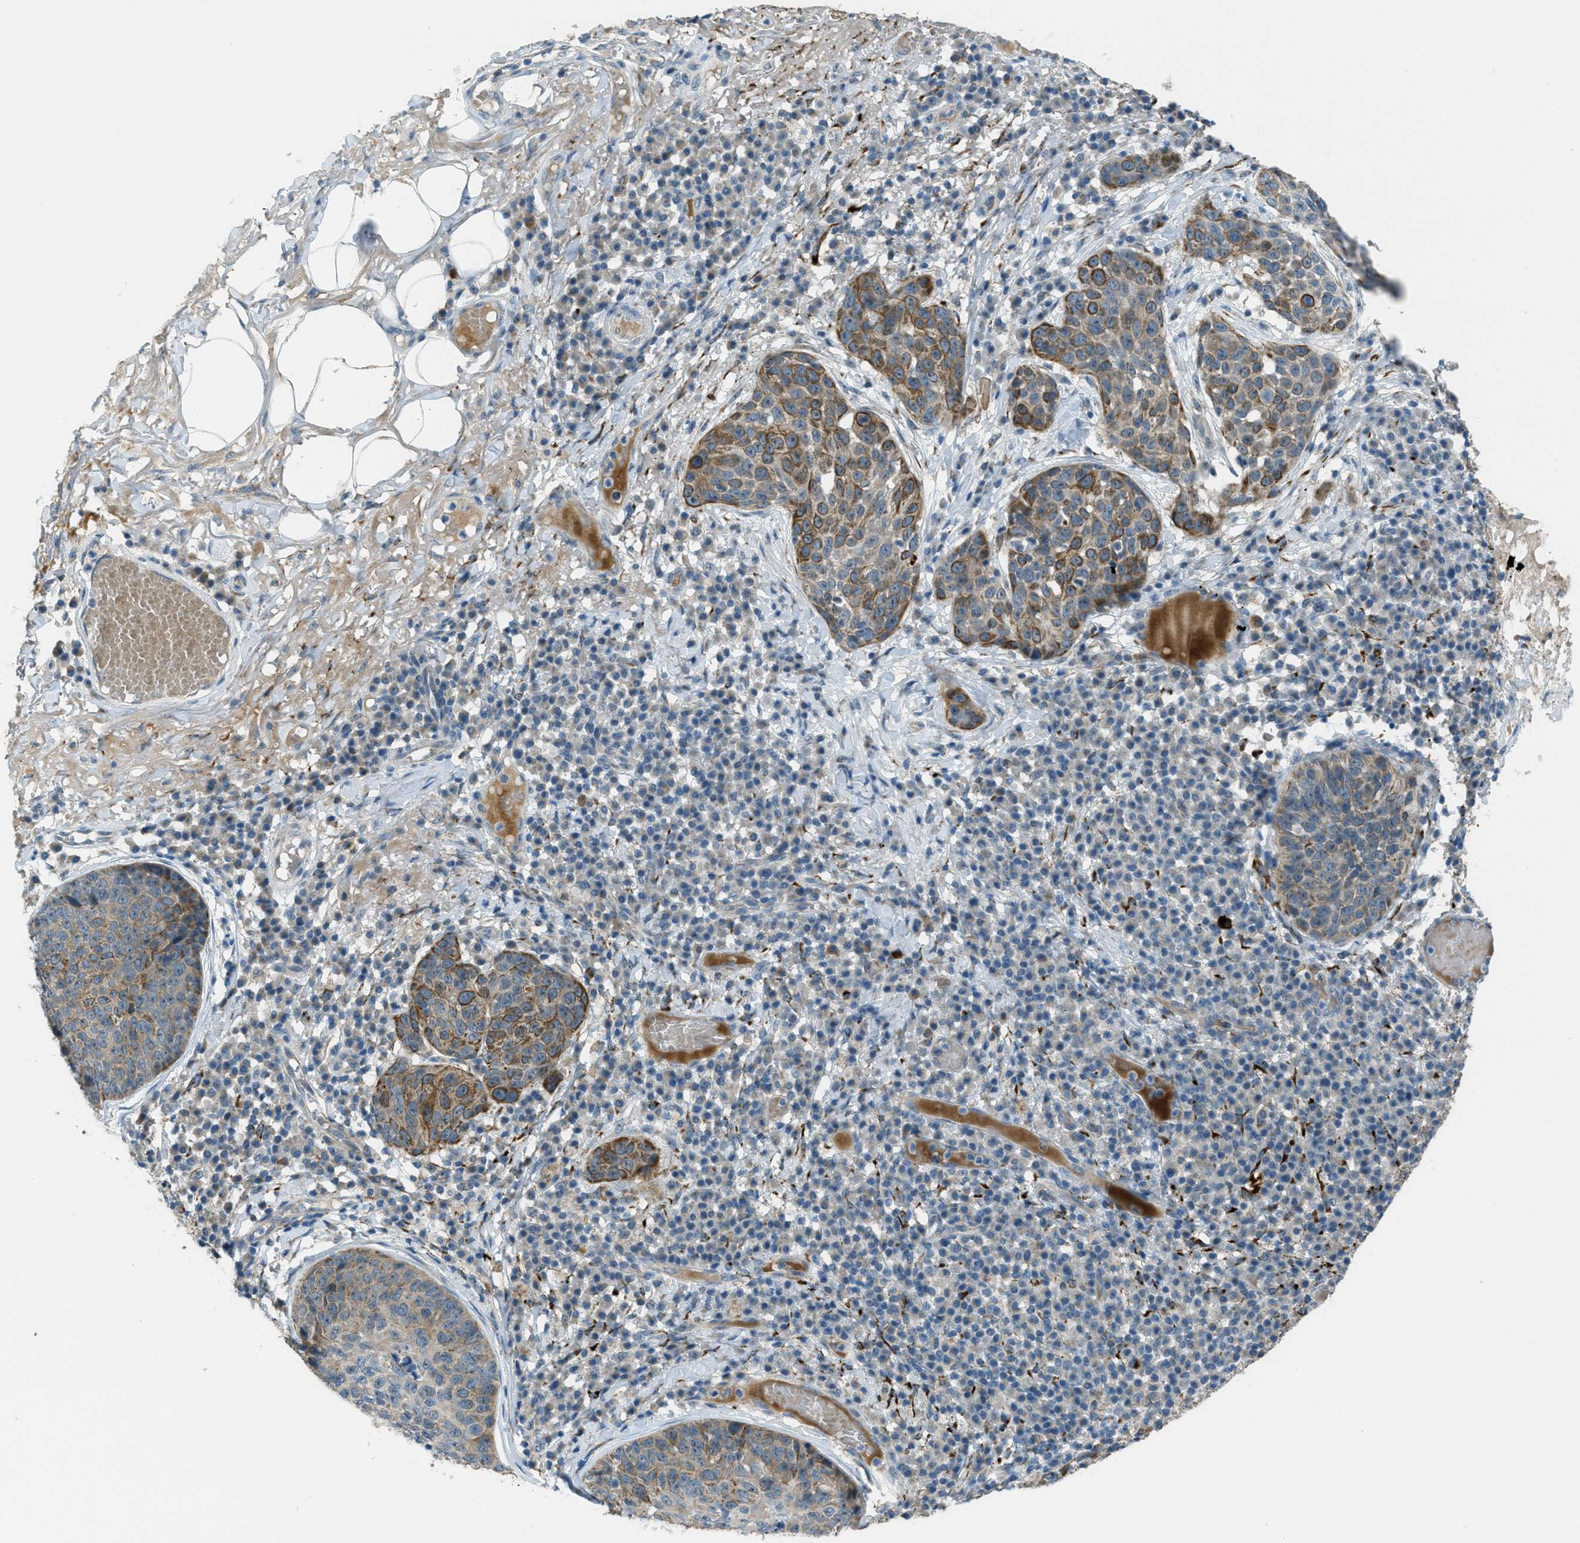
{"staining": {"intensity": "moderate", "quantity": "25%-75%", "location": "cytoplasmic/membranous"}, "tissue": "skin cancer", "cell_type": "Tumor cells", "image_type": "cancer", "snomed": [{"axis": "morphology", "description": "Squamous cell carcinoma in situ, NOS"}, {"axis": "morphology", "description": "Squamous cell carcinoma, NOS"}, {"axis": "topography", "description": "Skin"}], "caption": "Immunohistochemistry (IHC) of human squamous cell carcinoma (skin) shows medium levels of moderate cytoplasmic/membranous positivity in approximately 25%-75% of tumor cells.", "gene": "CDON", "patient": {"sex": "male", "age": 93}}